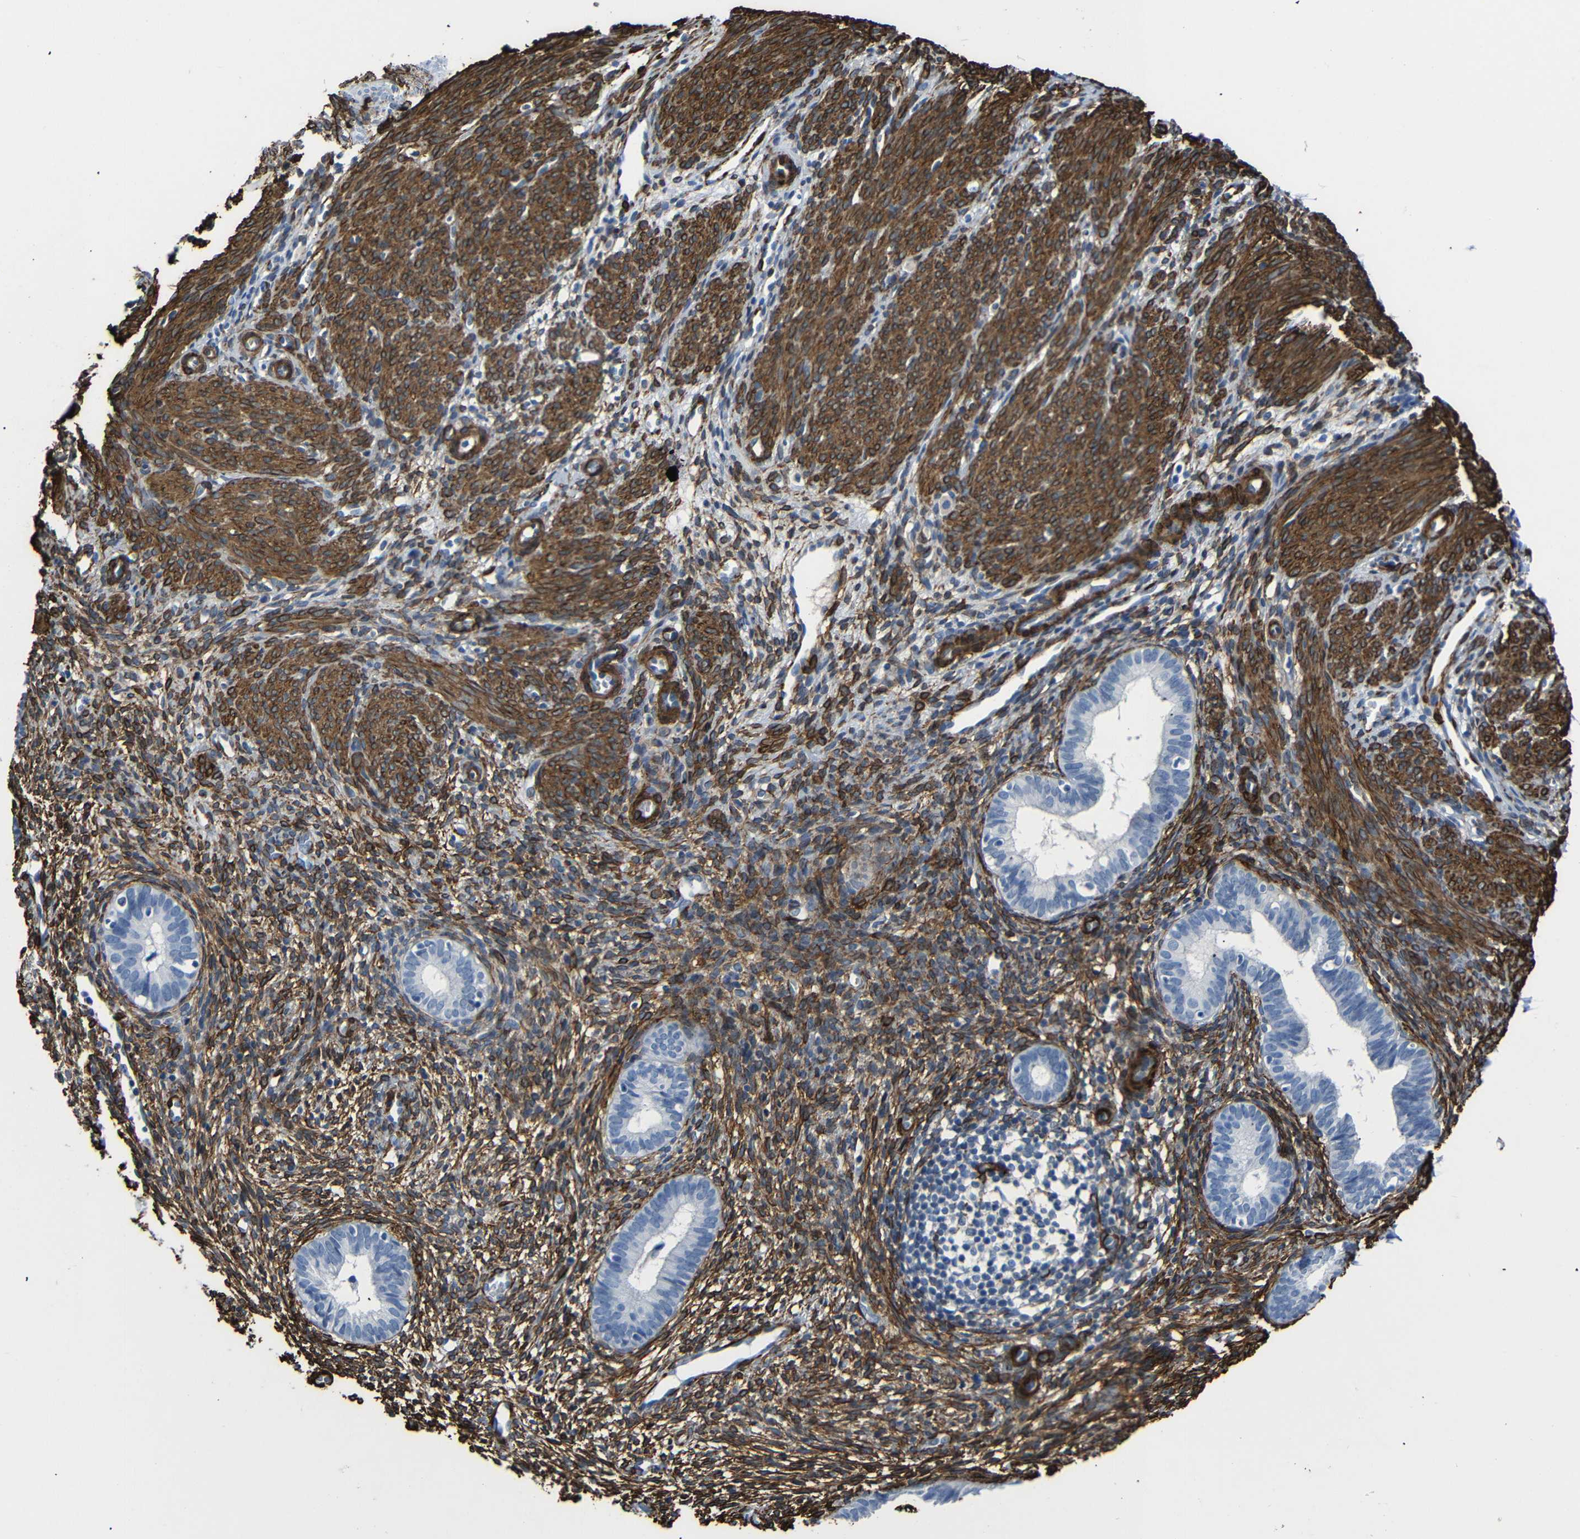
{"staining": {"intensity": "moderate", "quantity": "25%-75%", "location": "cytoplasmic/membranous"}, "tissue": "endometrium", "cell_type": "Cells in endometrial stroma", "image_type": "normal", "snomed": [{"axis": "morphology", "description": "Normal tissue, NOS"}, {"axis": "morphology", "description": "Adenocarcinoma, NOS"}, {"axis": "topography", "description": "Endometrium"}, {"axis": "topography", "description": "Ovary"}], "caption": "Immunohistochemistry (IHC) staining of unremarkable endometrium, which demonstrates medium levels of moderate cytoplasmic/membranous staining in about 25%-75% of cells in endometrial stroma indicating moderate cytoplasmic/membranous protein staining. The staining was performed using DAB (3,3'-diaminobenzidine) (brown) for protein detection and nuclei were counterstained in hematoxylin (blue).", "gene": "ACTA2", "patient": {"sex": "female", "age": 68}}